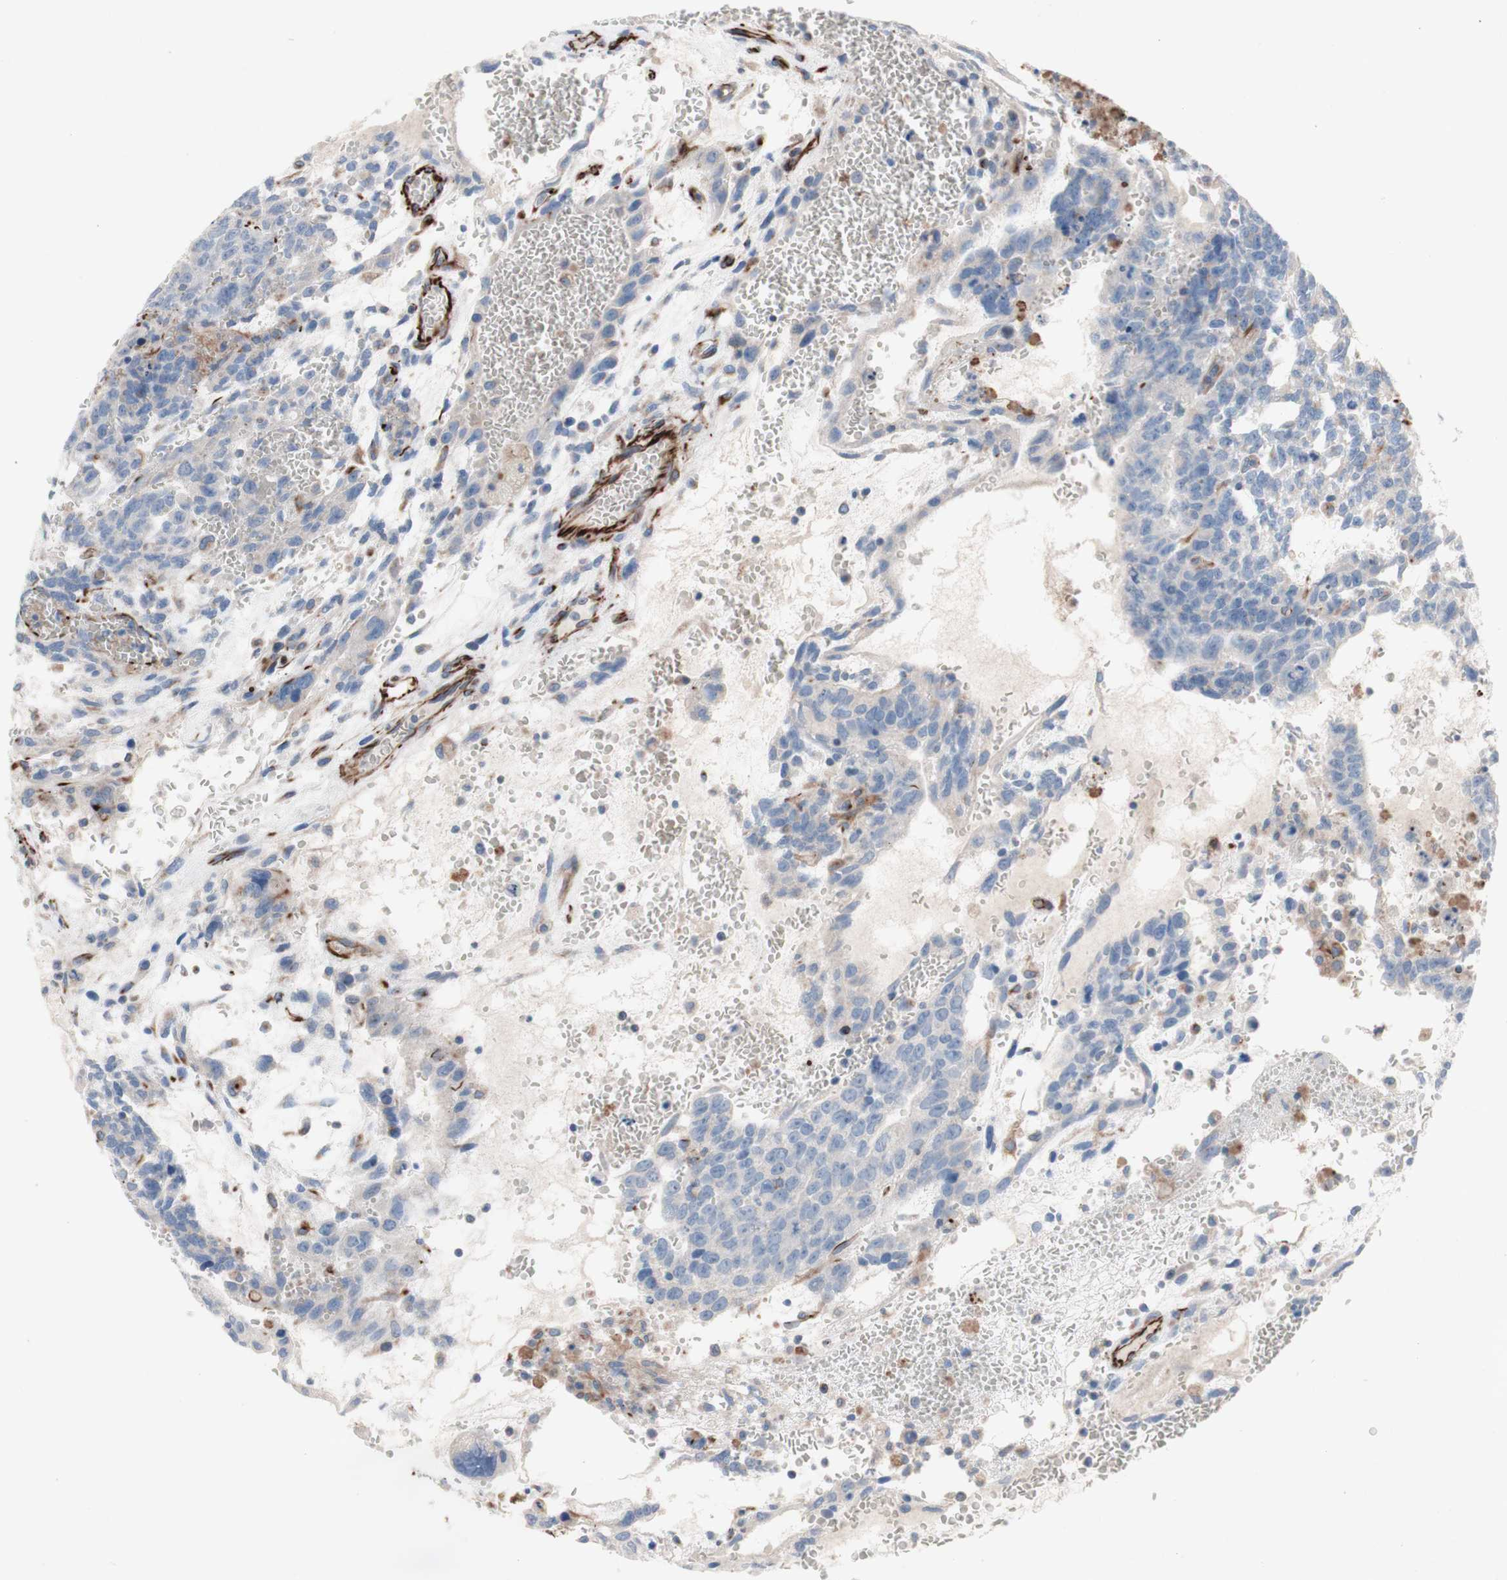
{"staining": {"intensity": "negative", "quantity": "none", "location": "none"}, "tissue": "testis cancer", "cell_type": "Tumor cells", "image_type": "cancer", "snomed": [{"axis": "morphology", "description": "Seminoma, NOS"}, {"axis": "morphology", "description": "Carcinoma, Embryonal, NOS"}, {"axis": "topography", "description": "Testis"}], "caption": "Tumor cells show no significant expression in testis cancer.", "gene": "AGPAT5", "patient": {"sex": "male", "age": 52}}